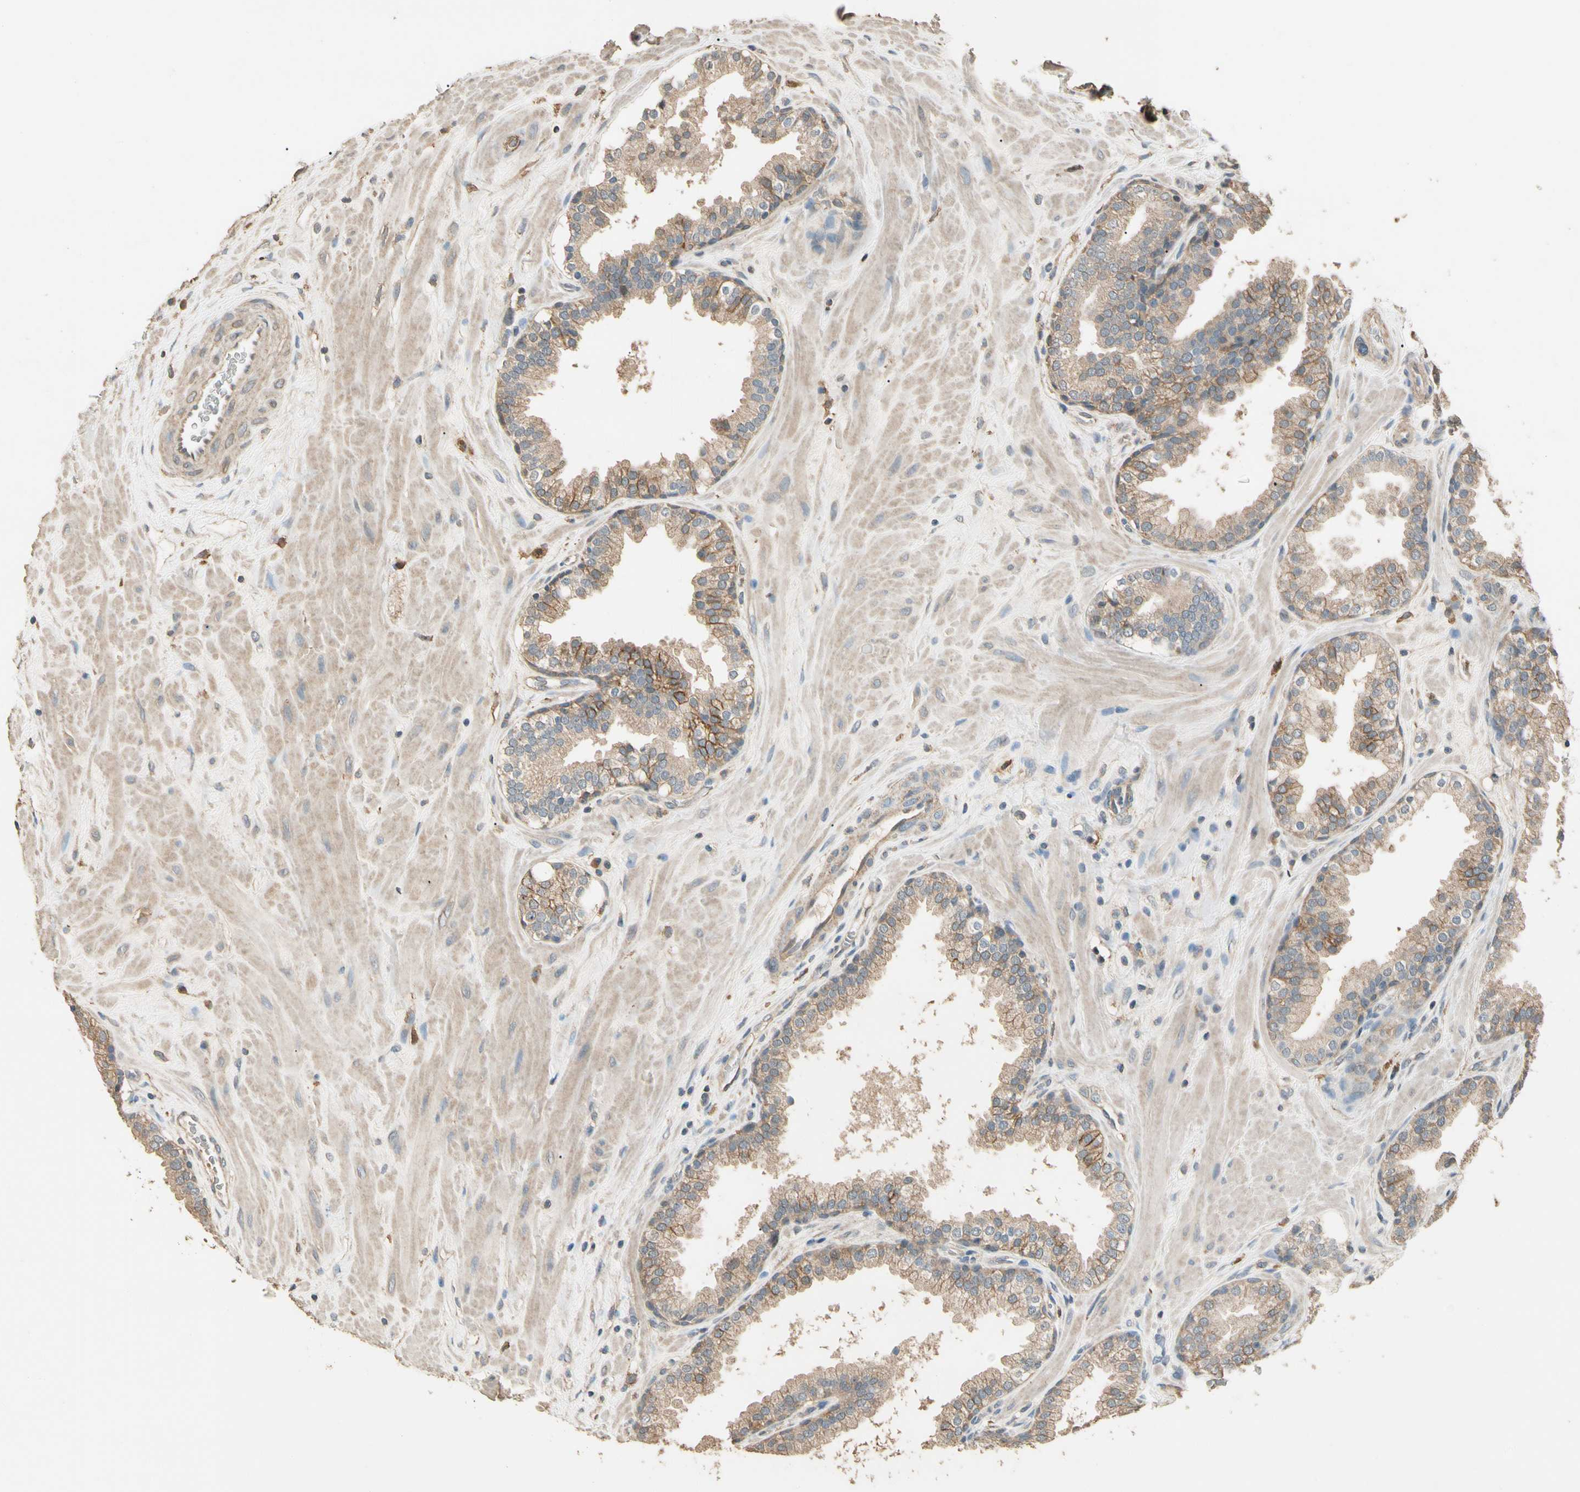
{"staining": {"intensity": "weak", "quantity": ">75%", "location": "cytoplasmic/membranous"}, "tissue": "prostate", "cell_type": "Glandular cells", "image_type": "normal", "snomed": [{"axis": "morphology", "description": "Normal tissue, NOS"}, {"axis": "topography", "description": "Prostate"}], "caption": "Immunohistochemistry (IHC) photomicrograph of normal prostate stained for a protein (brown), which demonstrates low levels of weak cytoplasmic/membranous staining in approximately >75% of glandular cells.", "gene": "CDH6", "patient": {"sex": "male", "age": 51}}